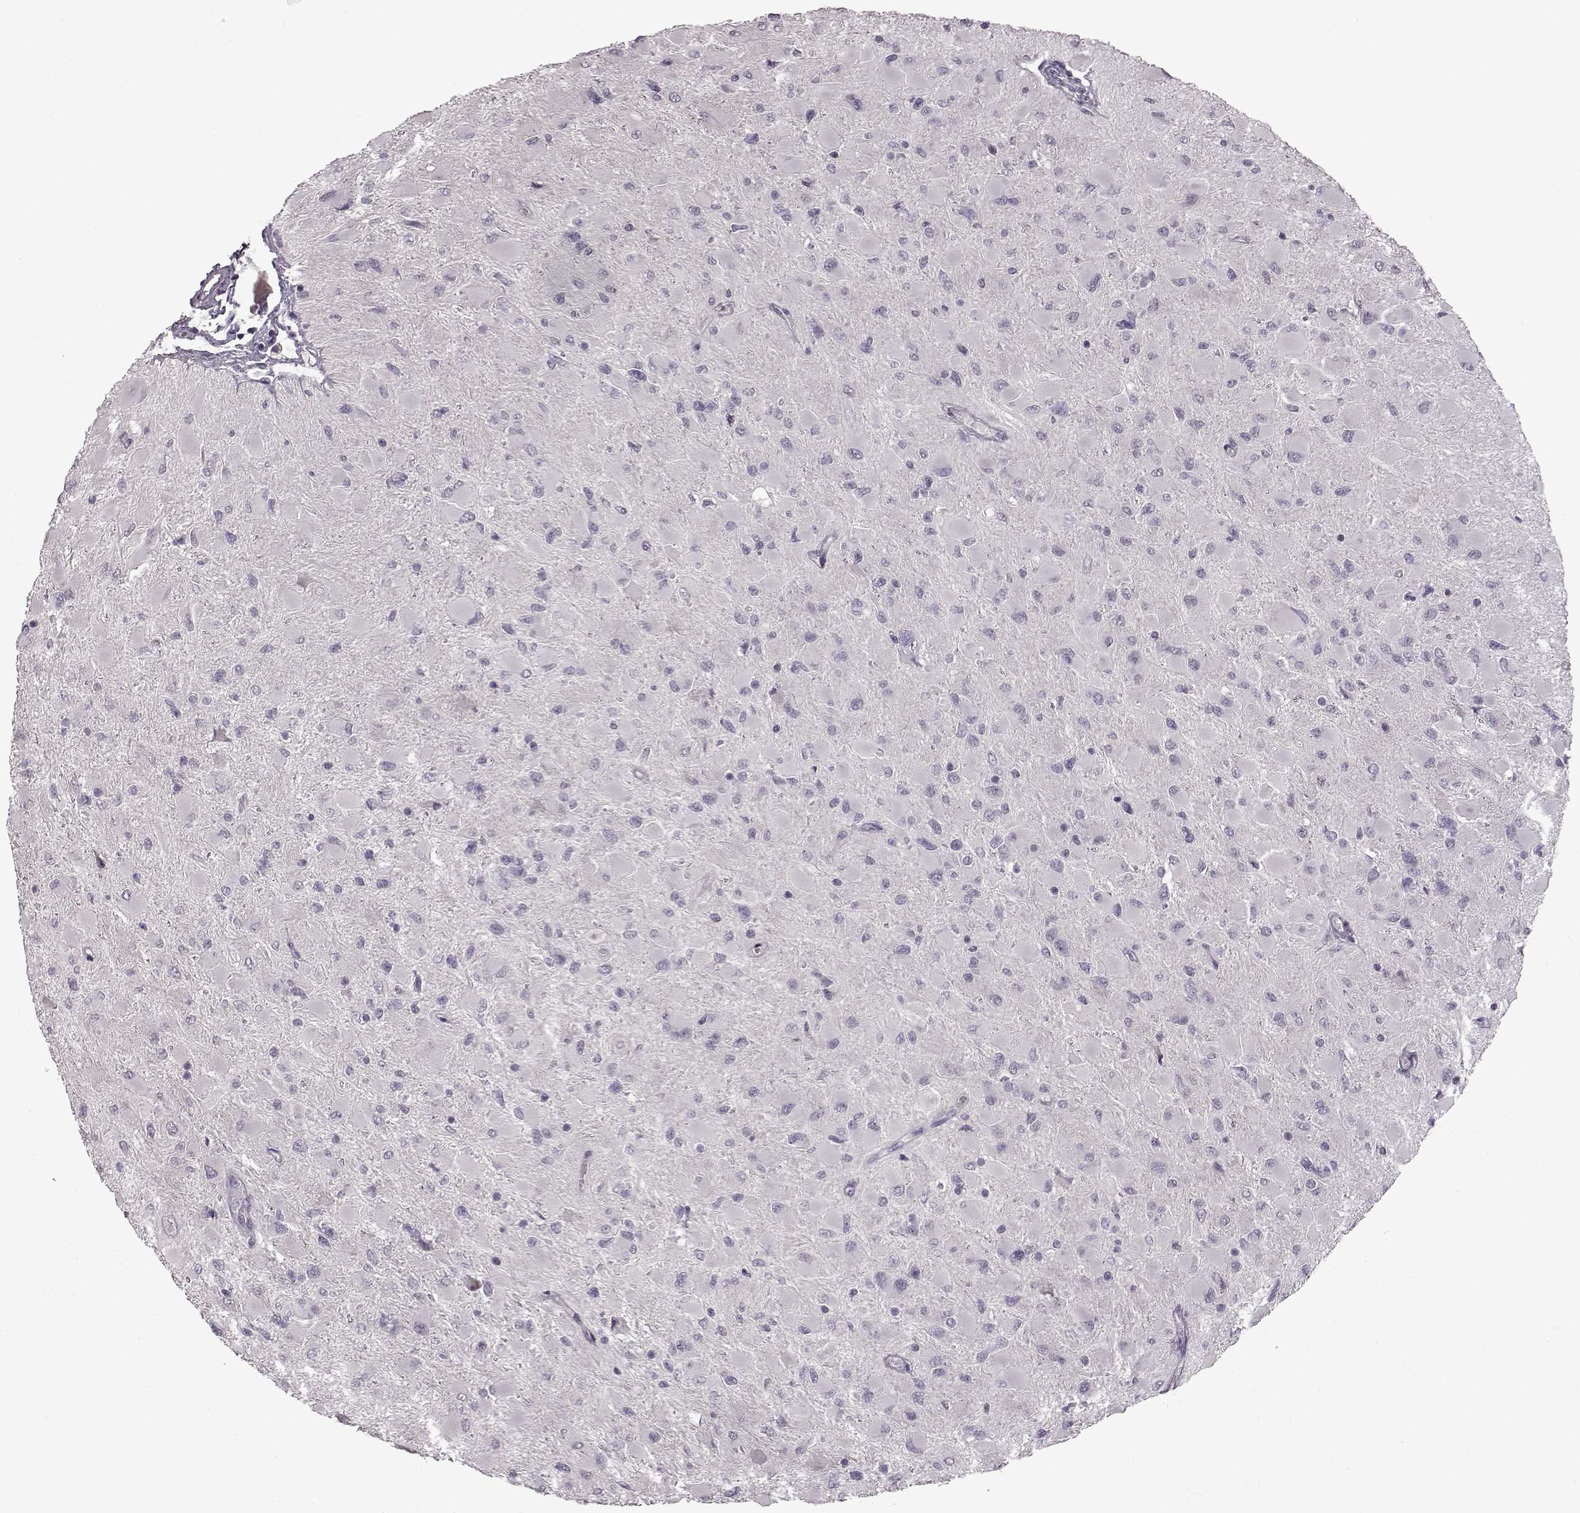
{"staining": {"intensity": "negative", "quantity": "none", "location": "none"}, "tissue": "glioma", "cell_type": "Tumor cells", "image_type": "cancer", "snomed": [{"axis": "morphology", "description": "Glioma, malignant, High grade"}, {"axis": "topography", "description": "Cerebral cortex"}], "caption": "Histopathology image shows no protein staining in tumor cells of glioma tissue. (Stains: DAB (3,3'-diaminobenzidine) immunohistochemistry (IHC) with hematoxylin counter stain, Microscopy: brightfield microscopy at high magnification).", "gene": "LHB", "patient": {"sex": "female", "age": 36}}